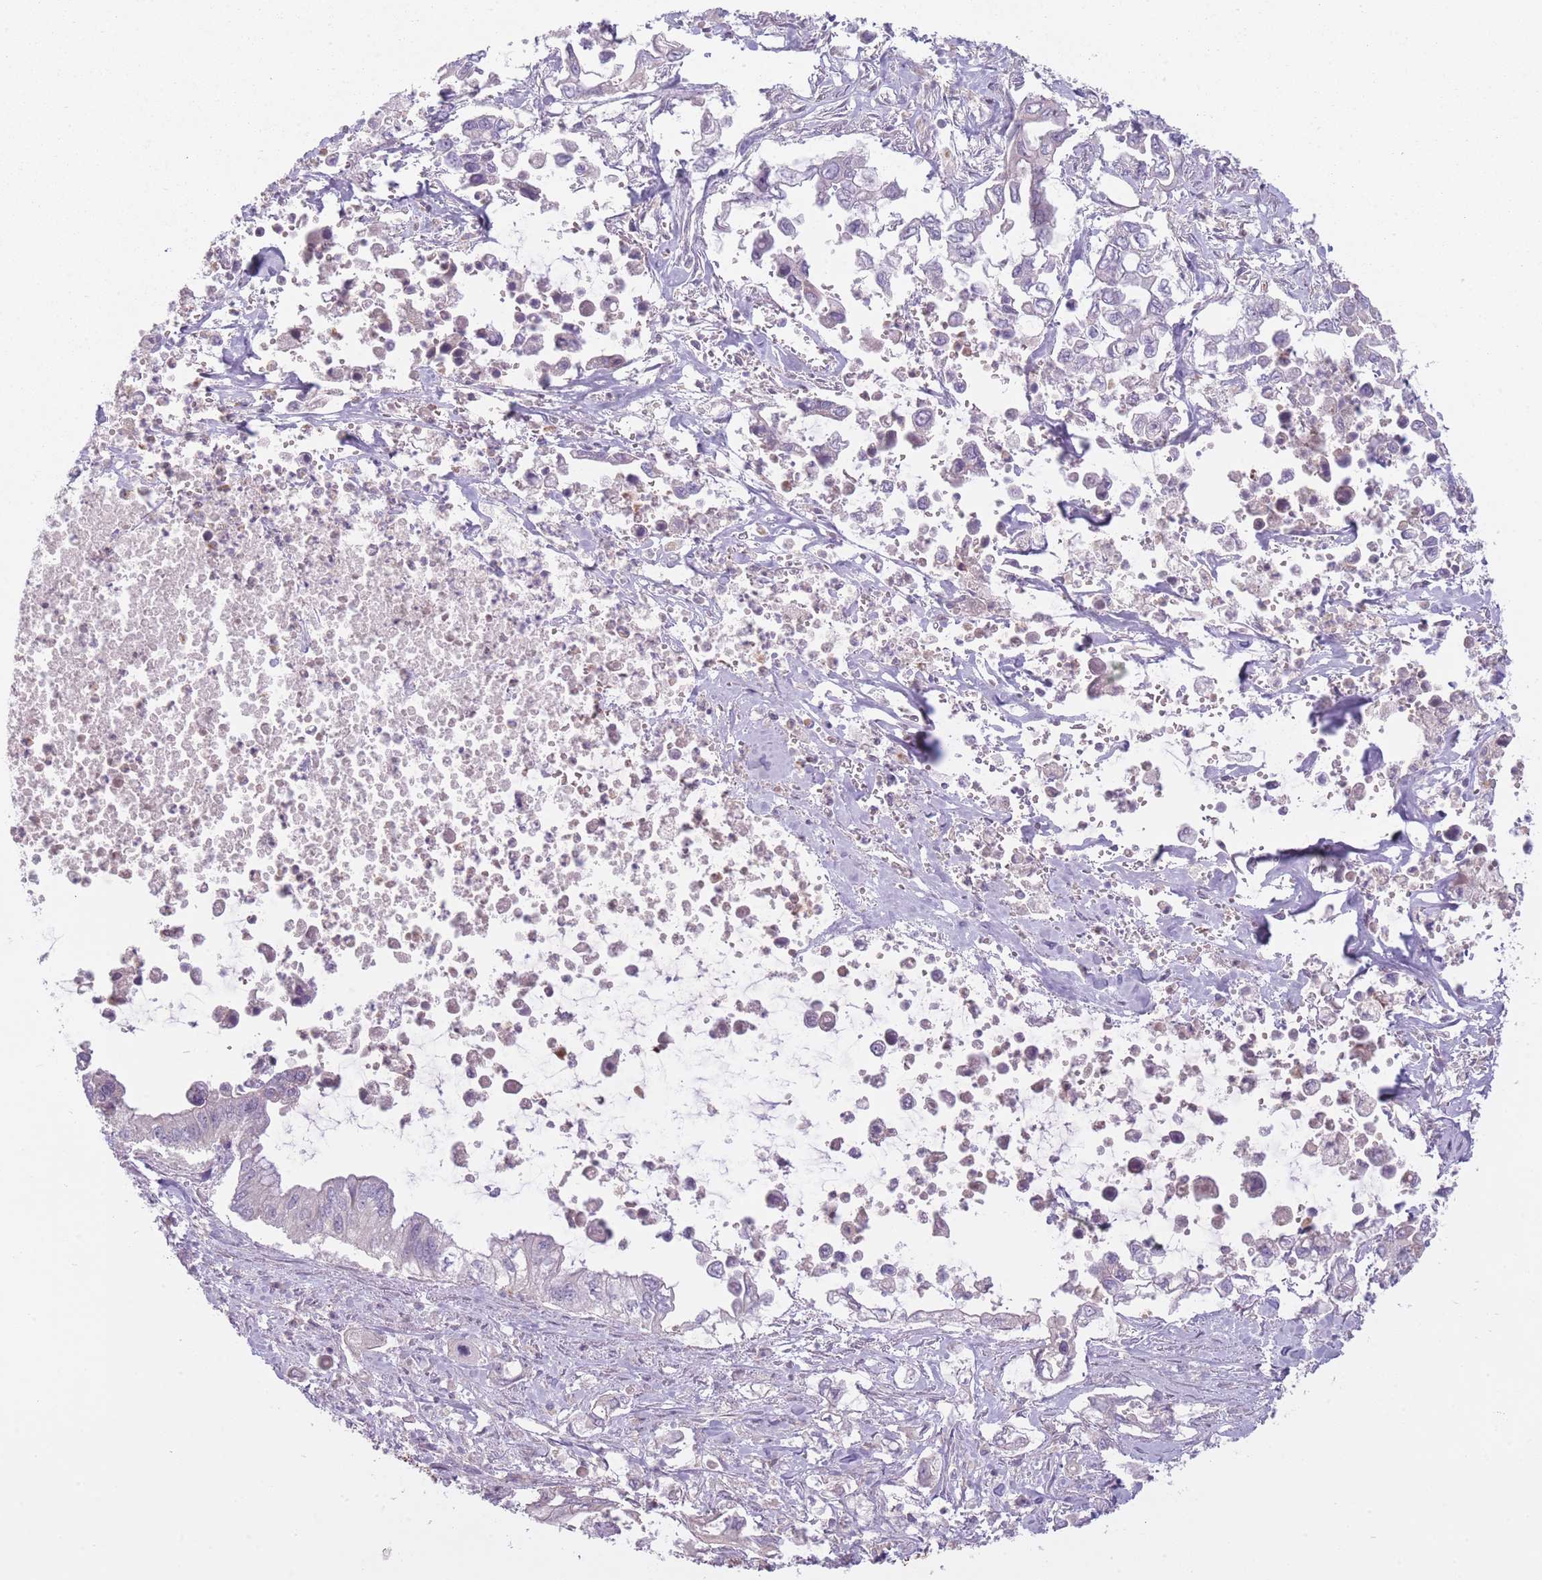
{"staining": {"intensity": "negative", "quantity": "none", "location": "none"}, "tissue": "pancreatic cancer", "cell_type": "Tumor cells", "image_type": "cancer", "snomed": [{"axis": "morphology", "description": "Adenocarcinoma, NOS"}, {"axis": "topography", "description": "Pancreas"}], "caption": "Tumor cells show no significant expression in adenocarcinoma (pancreatic).", "gene": "NT5DC2", "patient": {"sex": "male", "age": 61}}